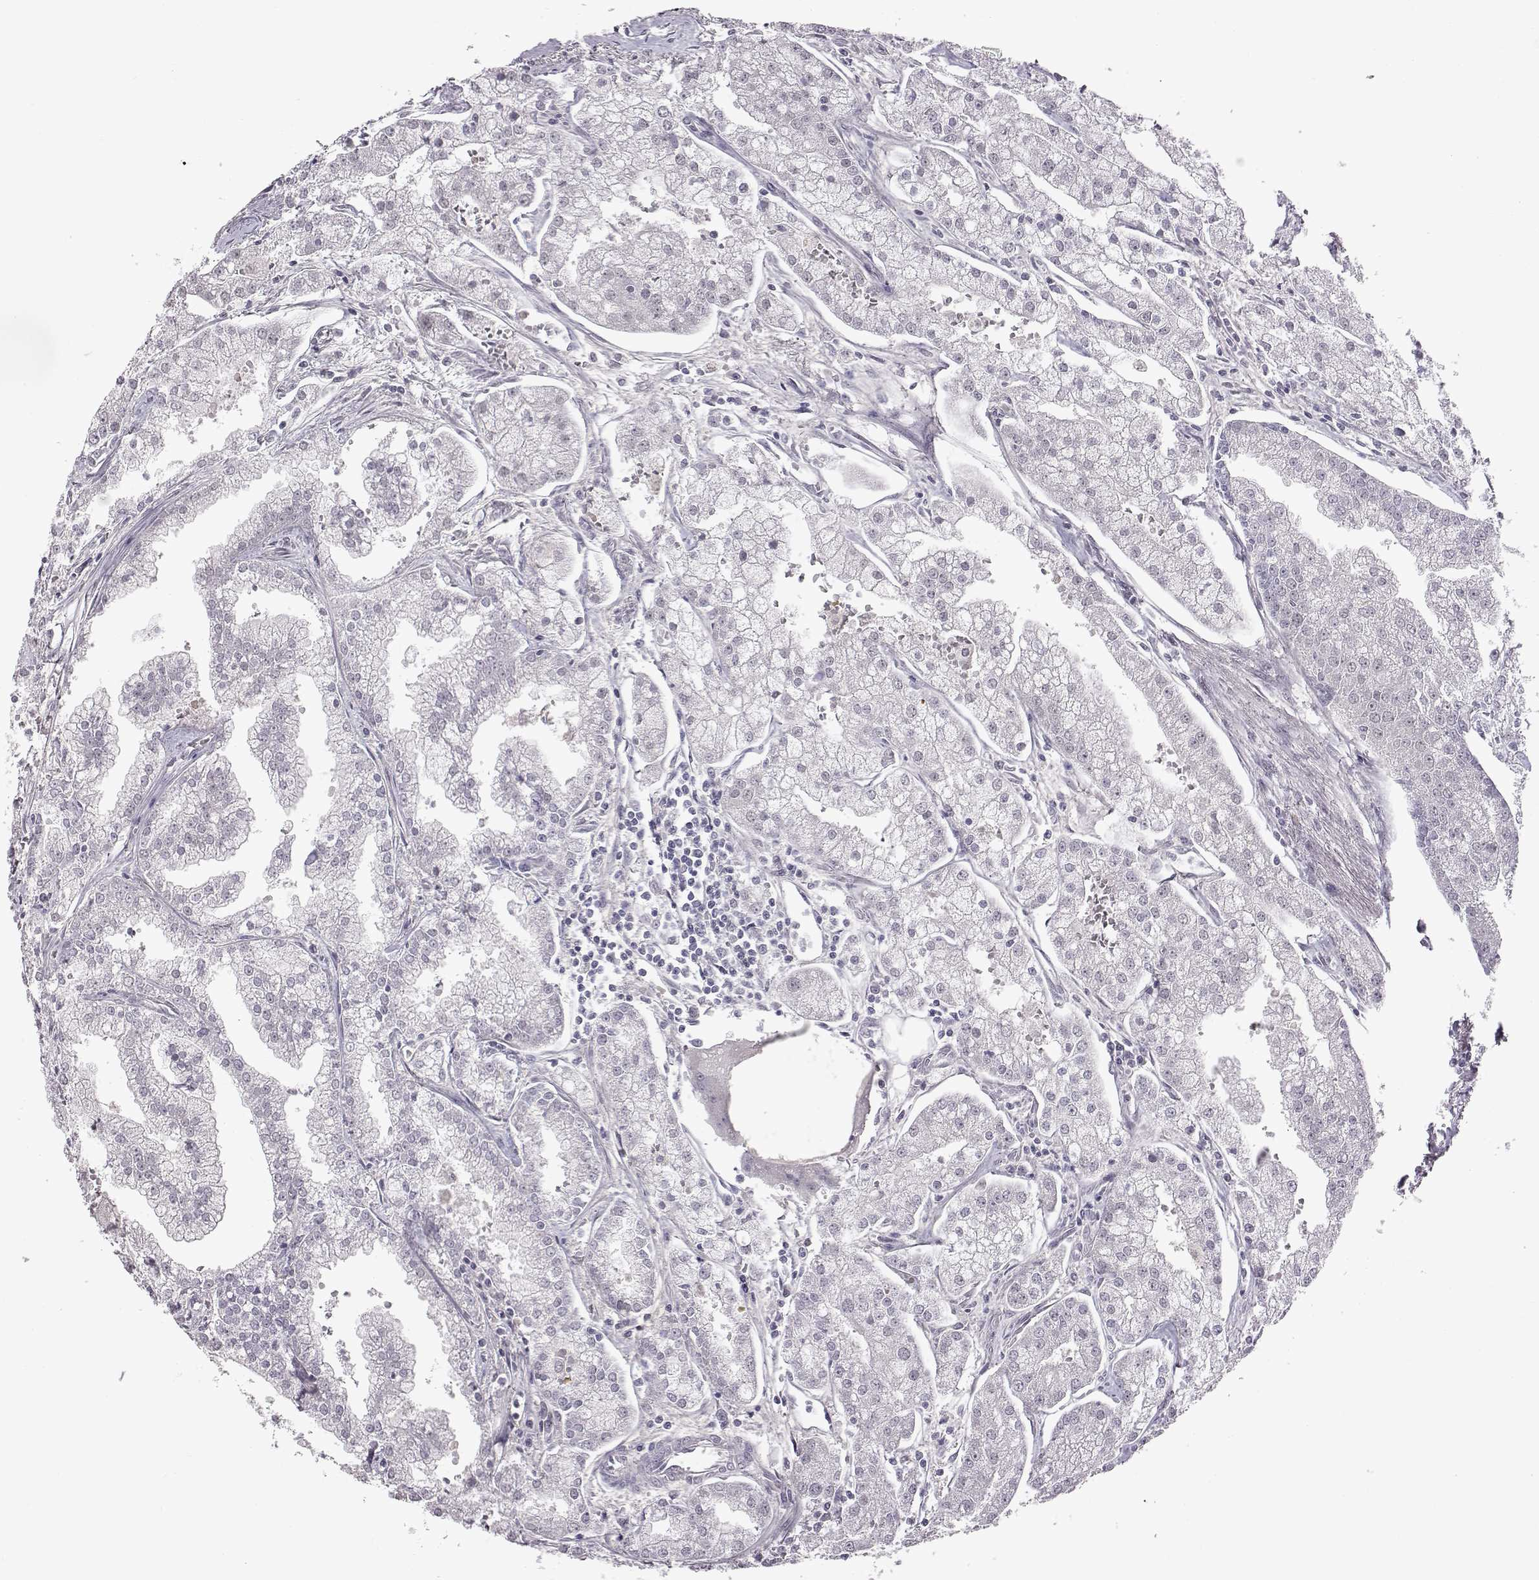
{"staining": {"intensity": "negative", "quantity": "none", "location": "none"}, "tissue": "prostate cancer", "cell_type": "Tumor cells", "image_type": "cancer", "snomed": [{"axis": "morphology", "description": "Adenocarcinoma, NOS"}, {"axis": "topography", "description": "Prostate"}], "caption": "The histopathology image shows no significant staining in tumor cells of prostate cancer. (DAB (3,3'-diaminobenzidine) IHC with hematoxylin counter stain).", "gene": "C10orf62", "patient": {"sex": "male", "age": 70}}